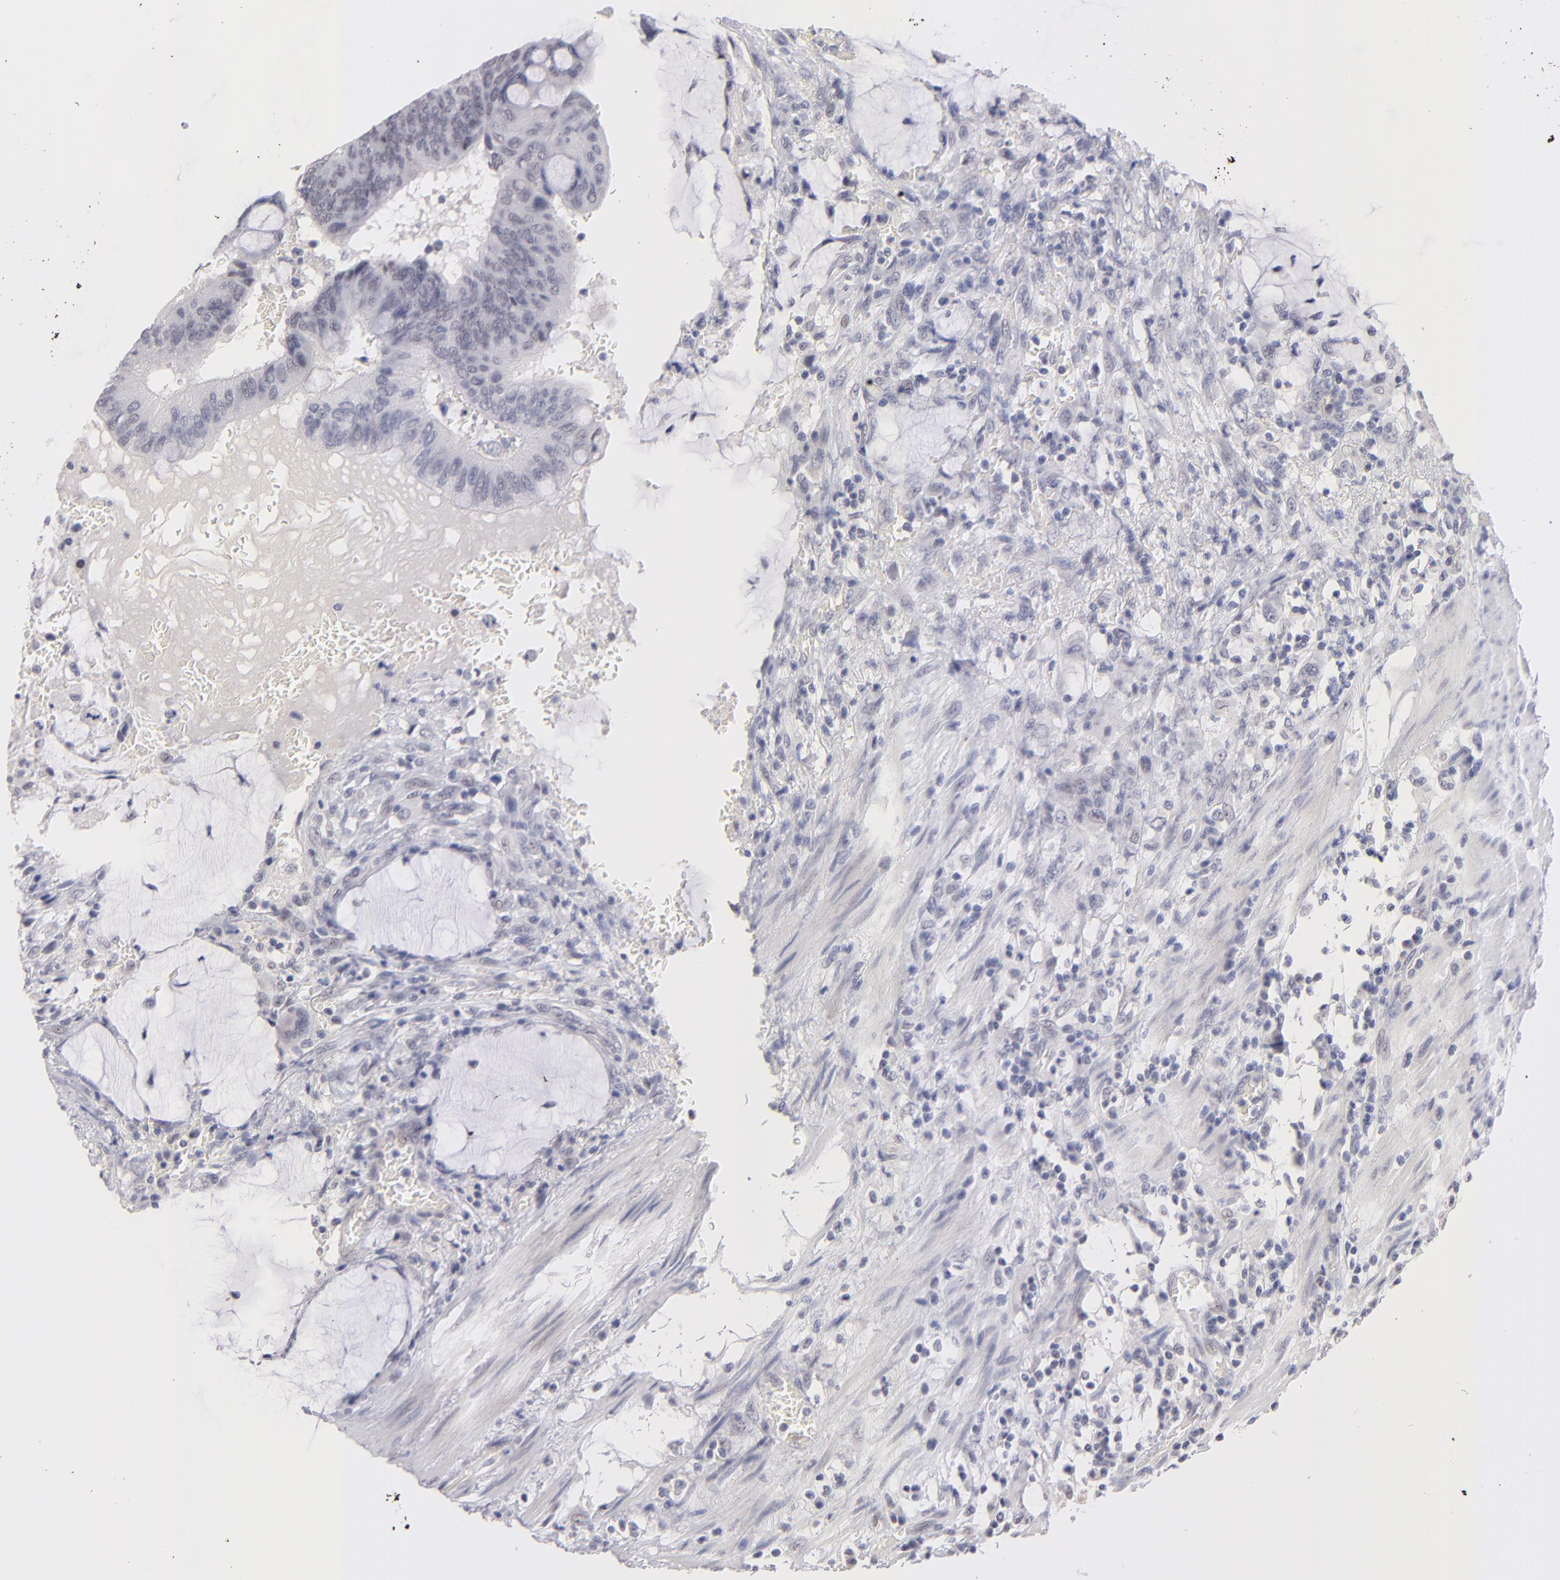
{"staining": {"intensity": "weak", "quantity": "25%-75%", "location": "nuclear"}, "tissue": "colorectal cancer", "cell_type": "Tumor cells", "image_type": "cancer", "snomed": [{"axis": "morphology", "description": "Normal tissue, NOS"}, {"axis": "morphology", "description": "Adenocarcinoma, NOS"}, {"axis": "topography", "description": "Rectum"}], "caption": "High-magnification brightfield microscopy of colorectal cancer (adenocarcinoma) stained with DAB (3,3'-diaminobenzidine) (brown) and counterstained with hematoxylin (blue). tumor cells exhibit weak nuclear staining is appreciated in approximately25%-75% of cells. (IHC, brightfield microscopy, high magnification).", "gene": "TEX11", "patient": {"sex": "male", "age": 92}}